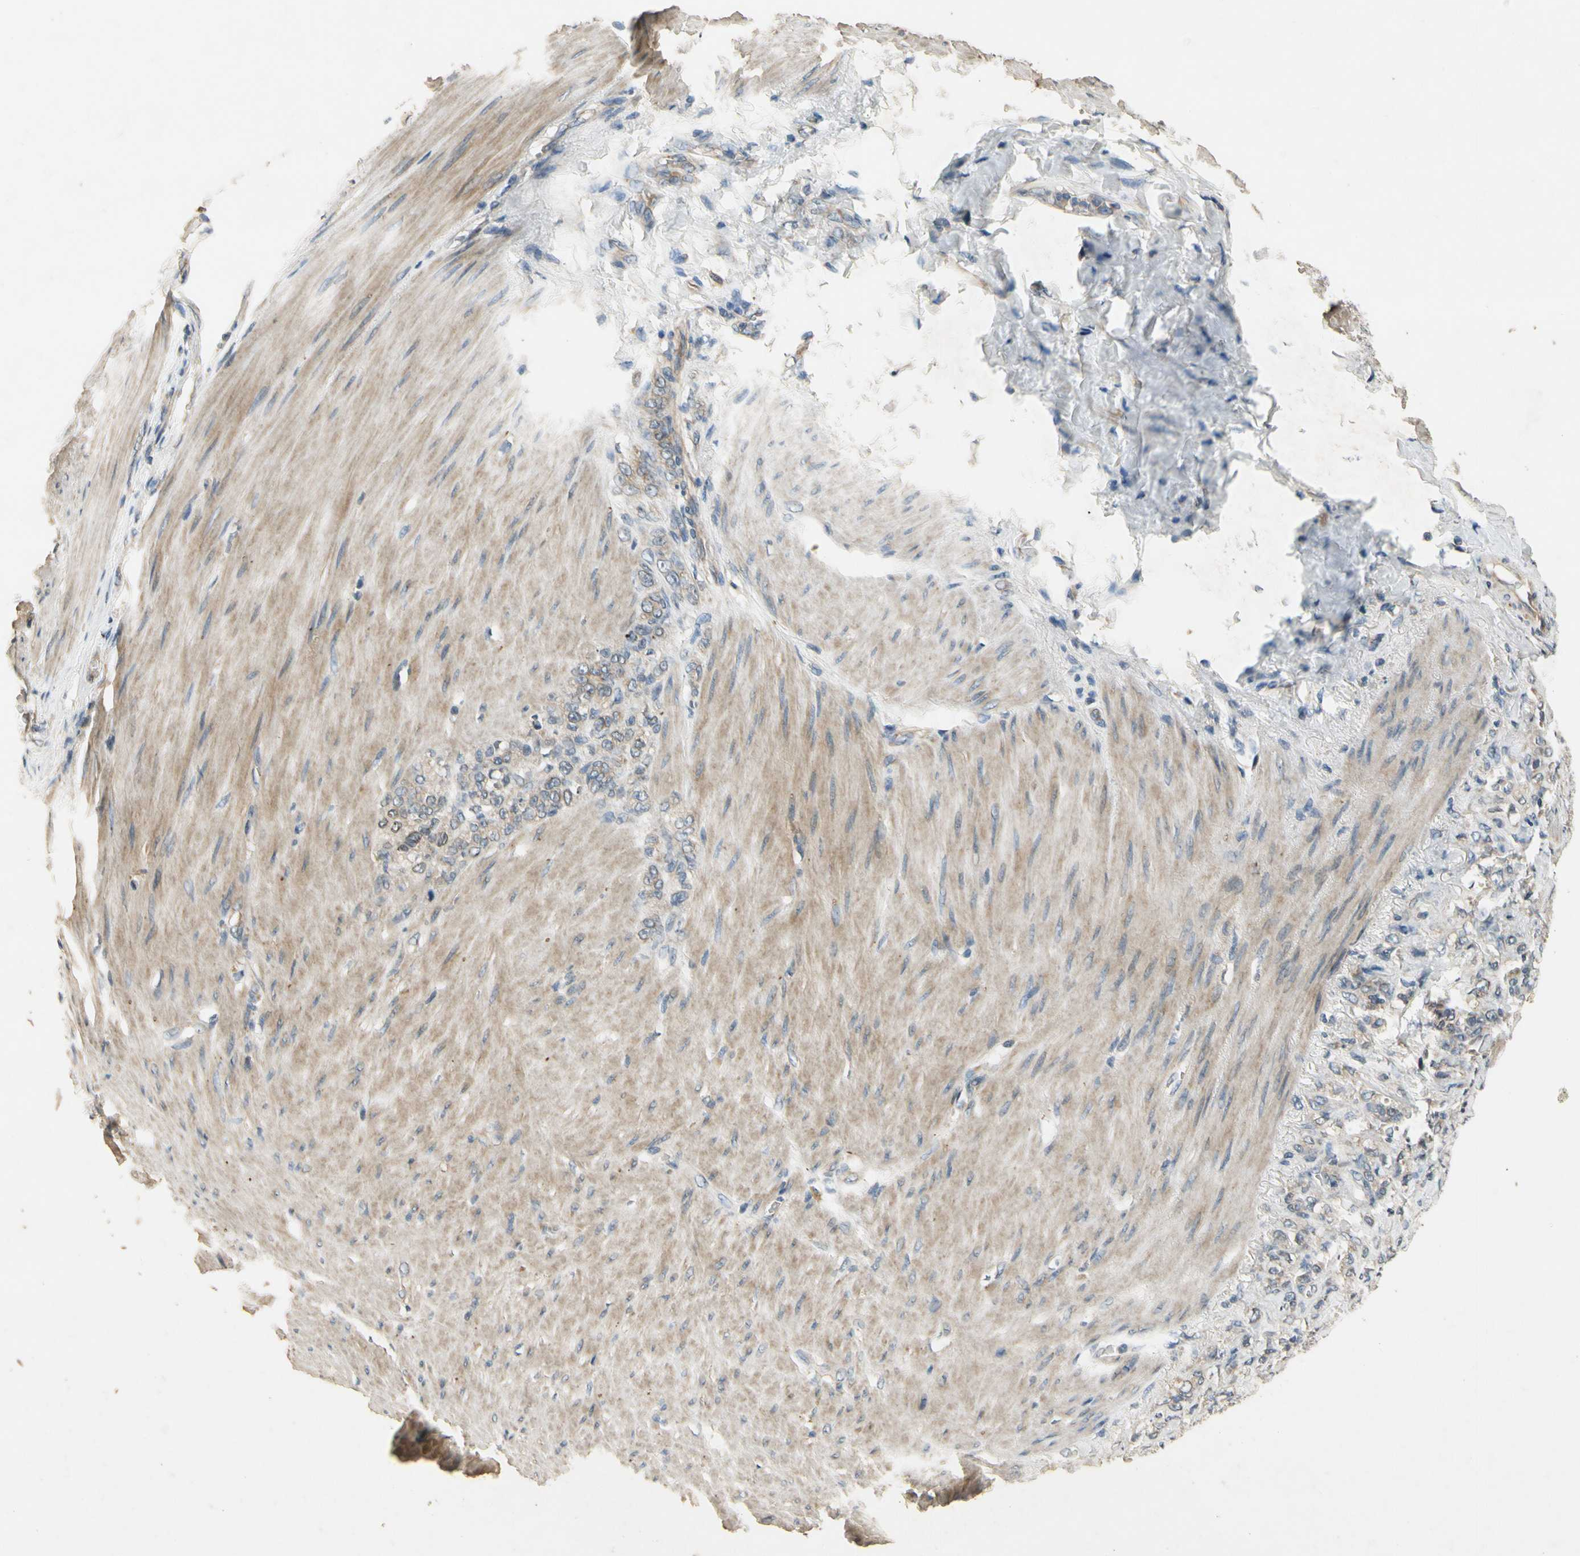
{"staining": {"intensity": "weak", "quantity": "<25%", "location": "cytoplasmic/membranous"}, "tissue": "stomach cancer", "cell_type": "Tumor cells", "image_type": "cancer", "snomed": [{"axis": "morphology", "description": "Adenocarcinoma, NOS"}, {"axis": "topography", "description": "Stomach"}], "caption": "High magnification brightfield microscopy of adenocarcinoma (stomach) stained with DAB (brown) and counterstained with hematoxylin (blue): tumor cells show no significant expression.", "gene": "ALKBH3", "patient": {"sex": "male", "age": 82}}